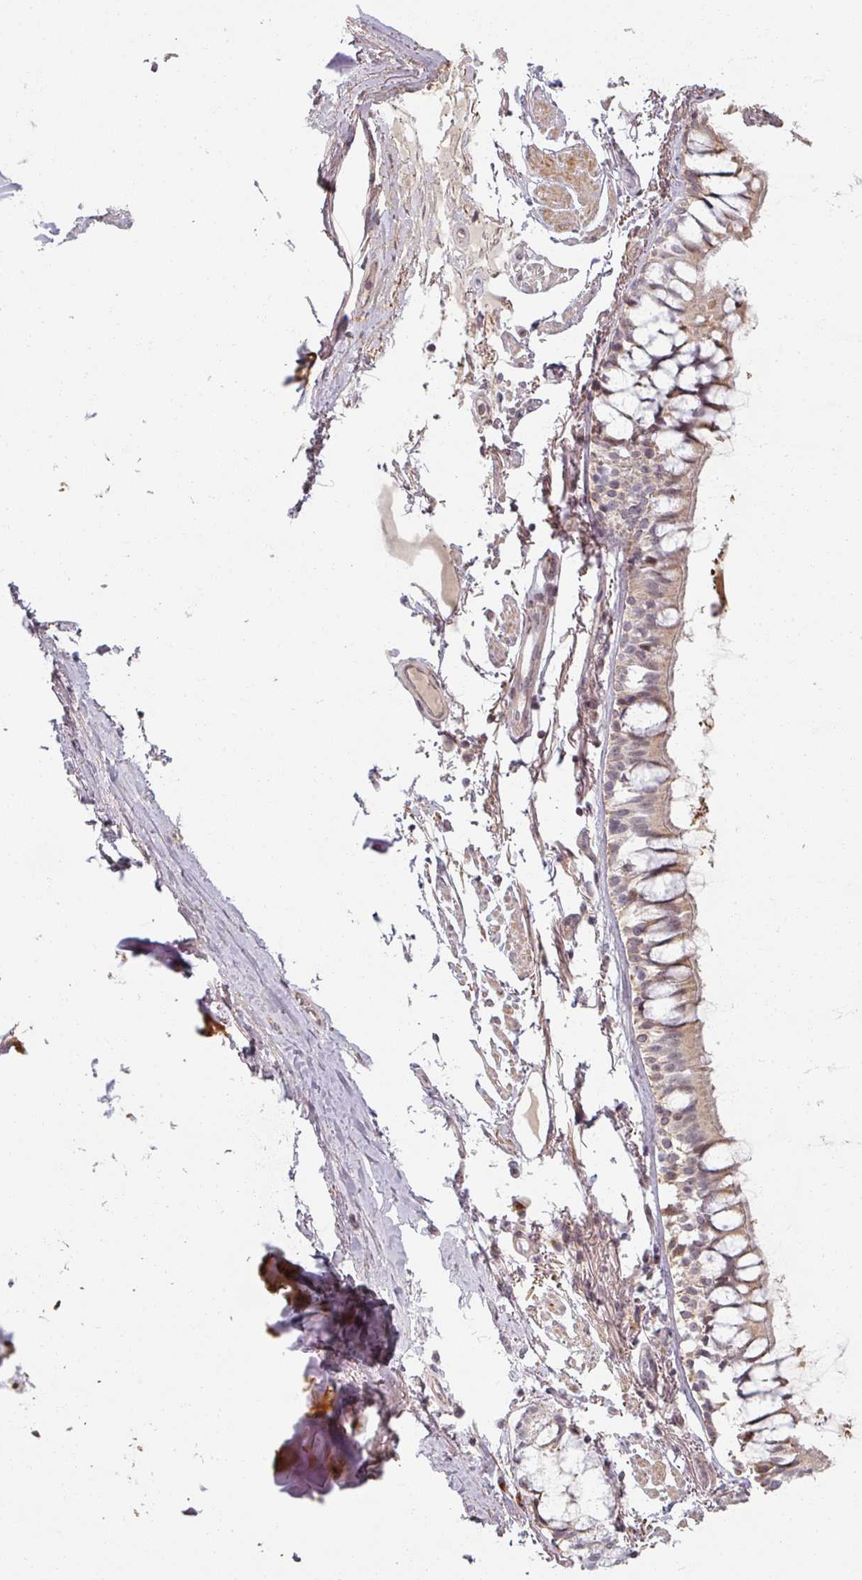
{"staining": {"intensity": "weak", "quantity": "25%-75%", "location": "cytoplasmic/membranous"}, "tissue": "bronchus", "cell_type": "Respiratory epithelial cells", "image_type": "normal", "snomed": [{"axis": "morphology", "description": "Normal tissue, NOS"}, {"axis": "topography", "description": "Bronchus"}], "caption": "Benign bronchus was stained to show a protein in brown. There is low levels of weak cytoplasmic/membranous expression in about 25%-75% of respiratory epithelial cells.", "gene": "MED19", "patient": {"sex": "male", "age": 70}}